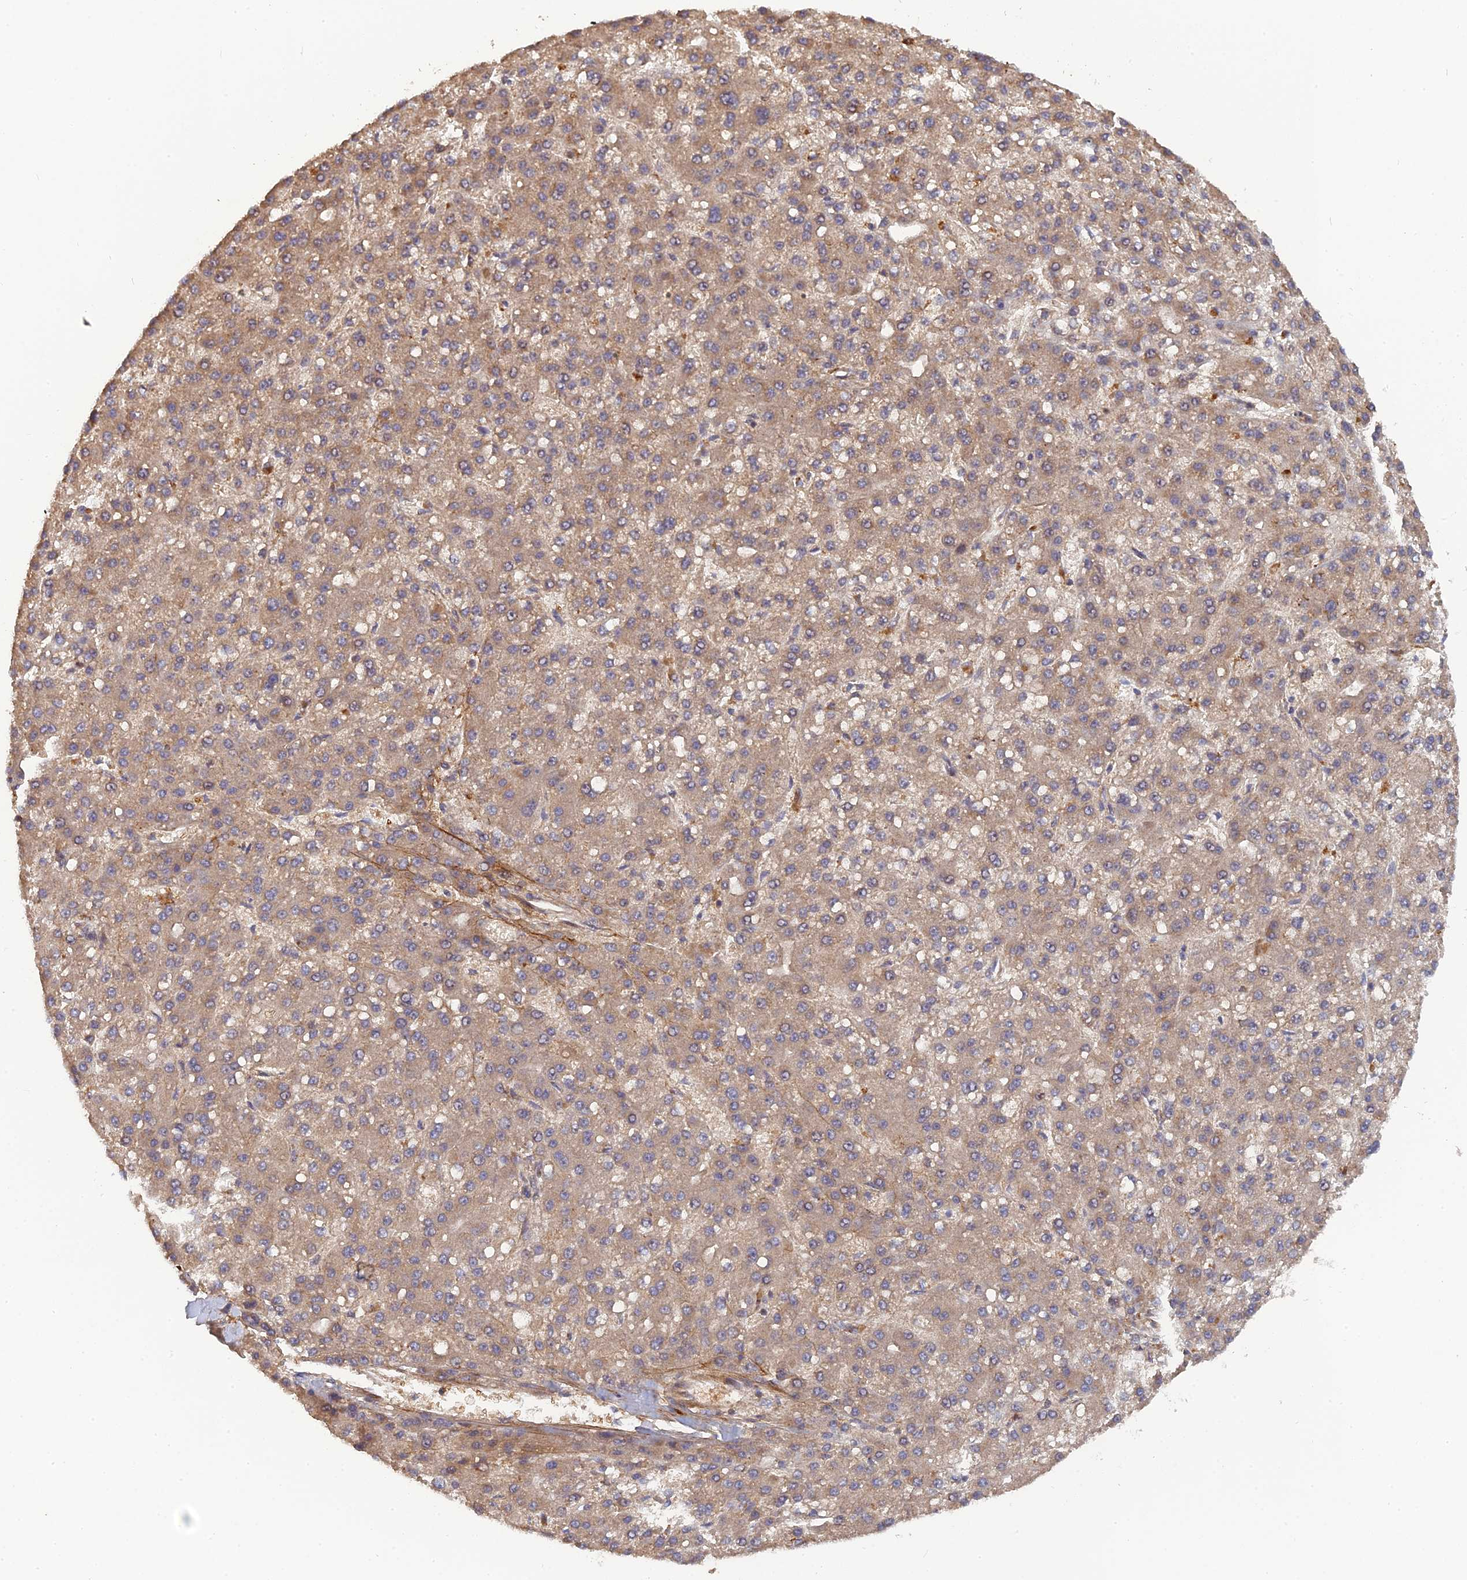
{"staining": {"intensity": "weak", "quantity": ">75%", "location": "cytoplasmic/membranous"}, "tissue": "liver cancer", "cell_type": "Tumor cells", "image_type": "cancer", "snomed": [{"axis": "morphology", "description": "Carcinoma, Hepatocellular, NOS"}, {"axis": "topography", "description": "Liver"}], "caption": "Tumor cells reveal weak cytoplasmic/membranous expression in approximately >75% of cells in liver hepatocellular carcinoma. (Brightfield microscopy of DAB IHC at high magnification).", "gene": "RPIA", "patient": {"sex": "male", "age": 67}}